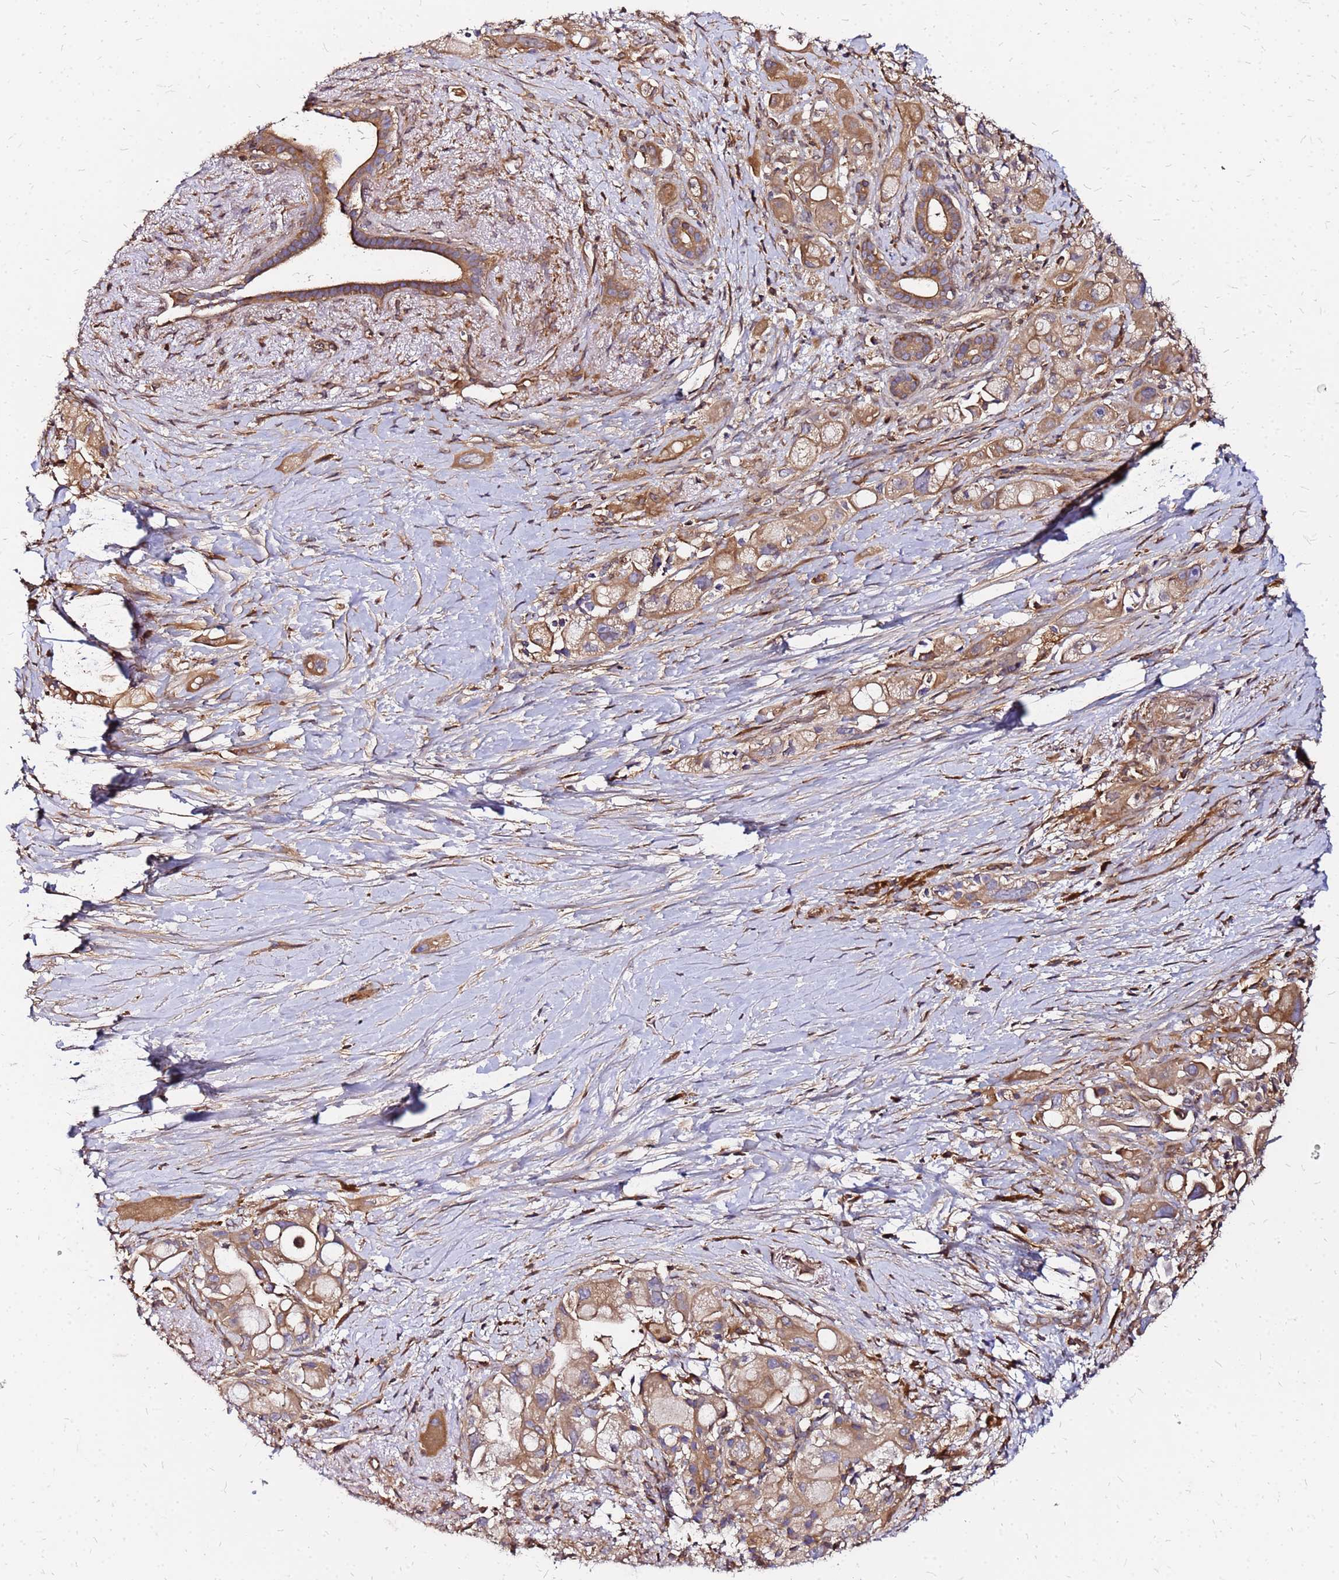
{"staining": {"intensity": "moderate", "quantity": ">75%", "location": "cytoplasmic/membranous"}, "tissue": "pancreatic cancer", "cell_type": "Tumor cells", "image_type": "cancer", "snomed": [{"axis": "morphology", "description": "Adenocarcinoma, NOS"}, {"axis": "topography", "description": "Pancreas"}], "caption": "Pancreatic cancer tissue shows moderate cytoplasmic/membranous positivity in about >75% of tumor cells, visualized by immunohistochemistry.", "gene": "CYBC1", "patient": {"sex": "male", "age": 68}}